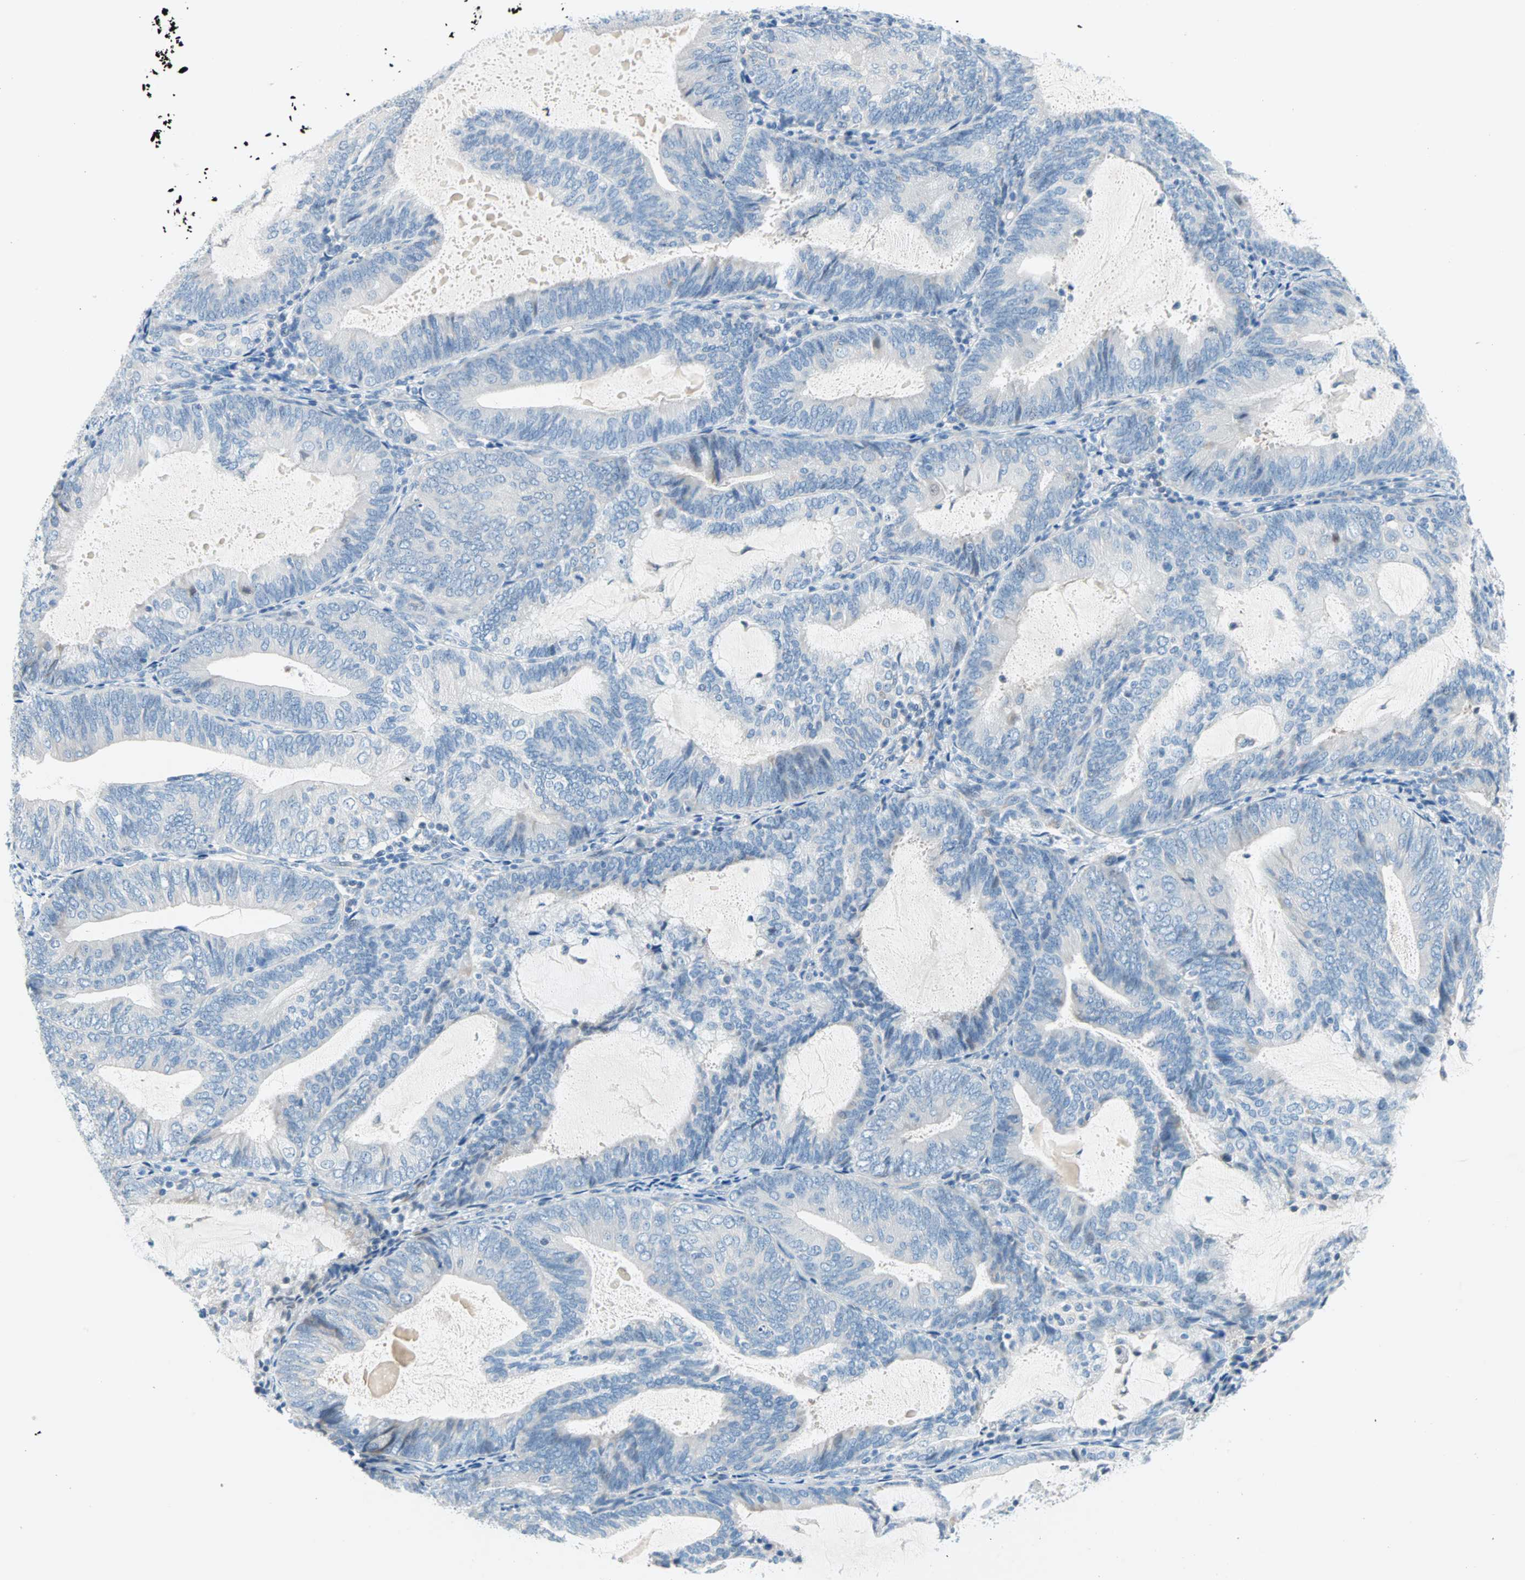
{"staining": {"intensity": "negative", "quantity": "none", "location": "none"}, "tissue": "endometrial cancer", "cell_type": "Tumor cells", "image_type": "cancer", "snomed": [{"axis": "morphology", "description": "Adenocarcinoma, NOS"}, {"axis": "topography", "description": "Endometrium"}], "caption": "A photomicrograph of human endometrial adenocarcinoma is negative for staining in tumor cells.", "gene": "TMEM163", "patient": {"sex": "female", "age": 81}}